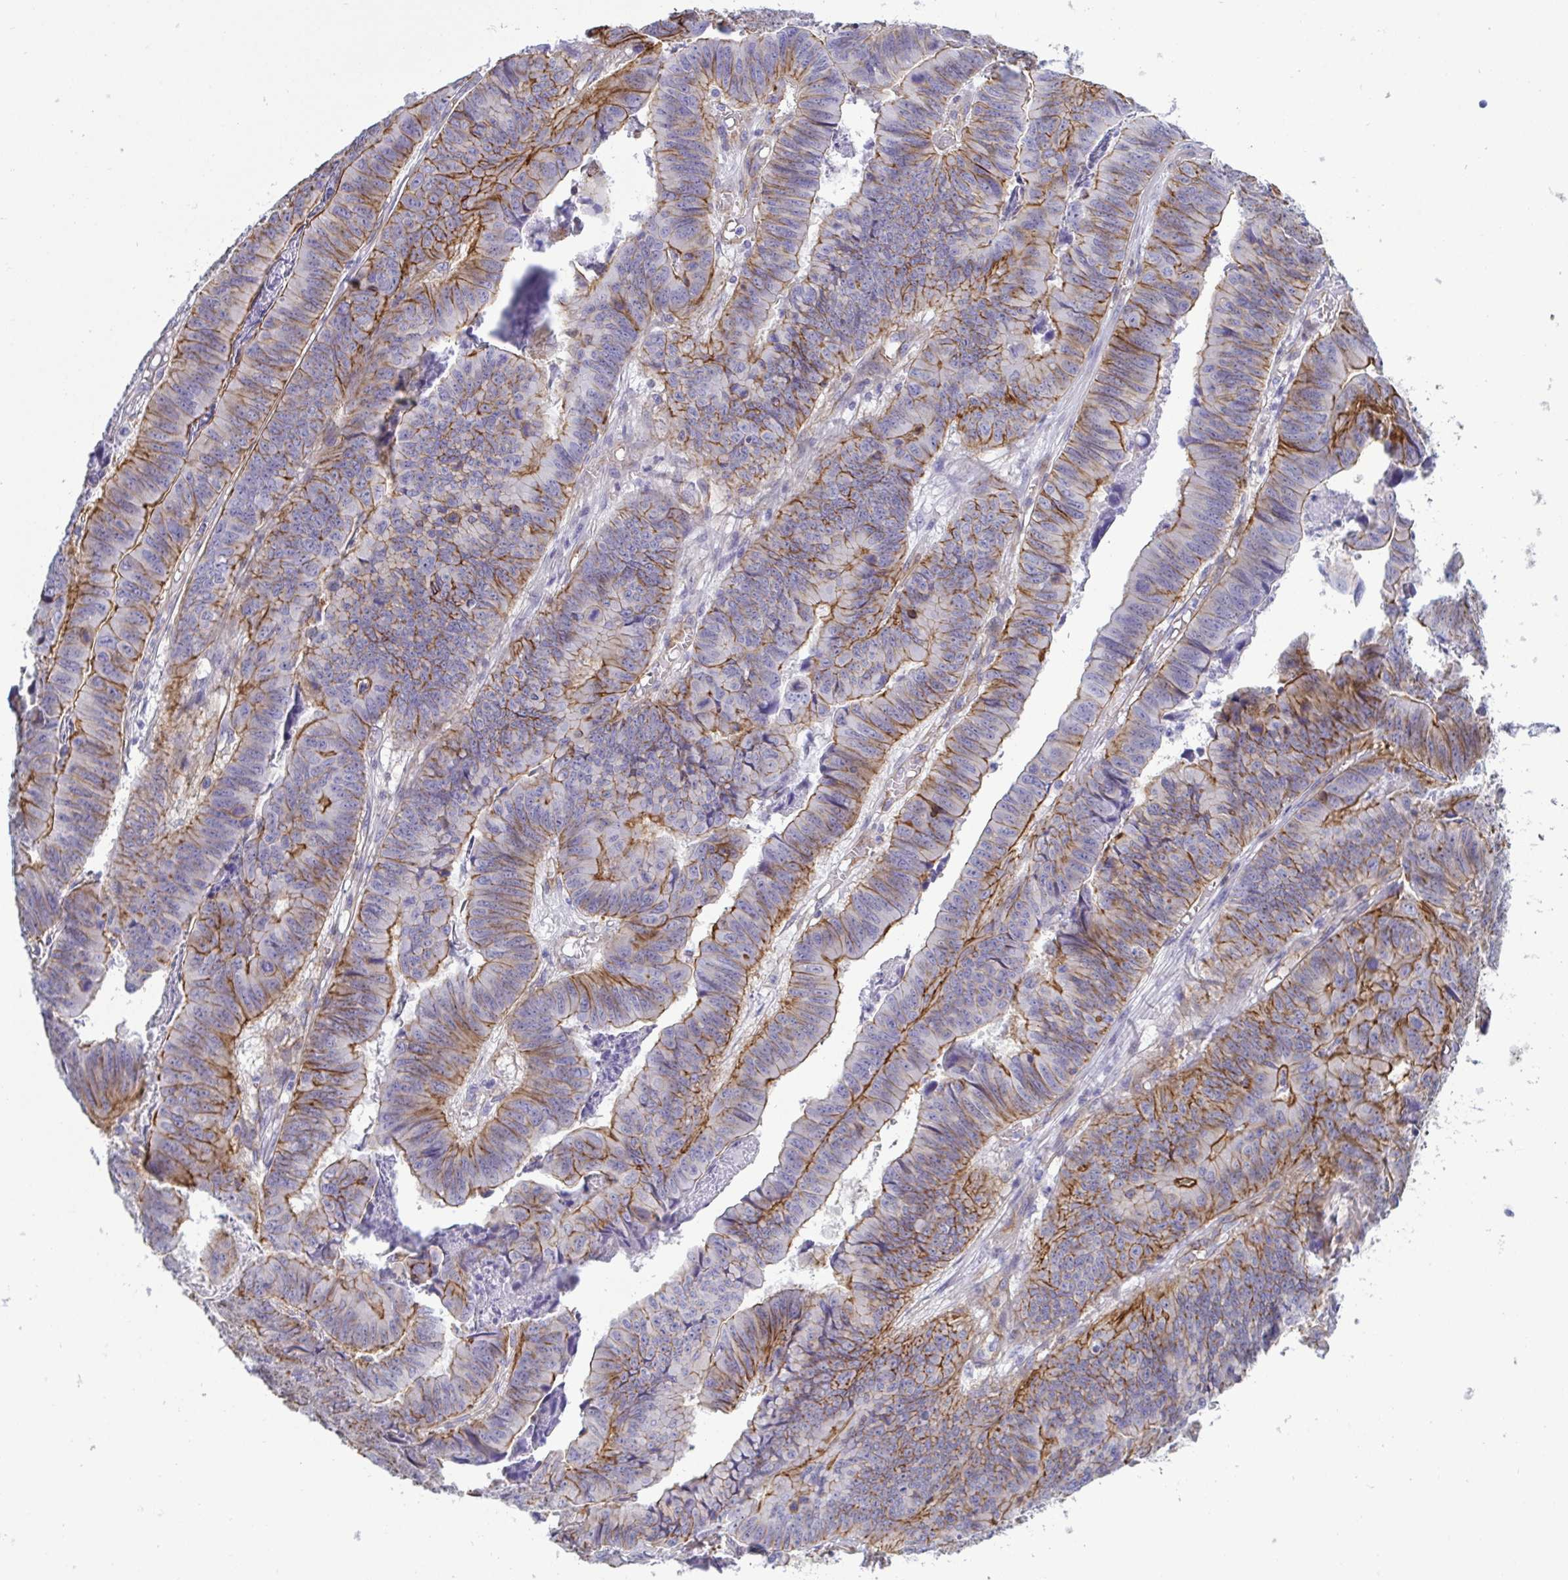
{"staining": {"intensity": "moderate", "quantity": "25%-75%", "location": "cytoplasmic/membranous"}, "tissue": "stomach cancer", "cell_type": "Tumor cells", "image_type": "cancer", "snomed": [{"axis": "morphology", "description": "Adenocarcinoma, NOS"}, {"axis": "topography", "description": "Stomach, lower"}], "caption": "A histopathology image of adenocarcinoma (stomach) stained for a protein displays moderate cytoplasmic/membranous brown staining in tumor cells.", "gene": "LIMA1", "patient": {"sex": "male", "age": 77}}